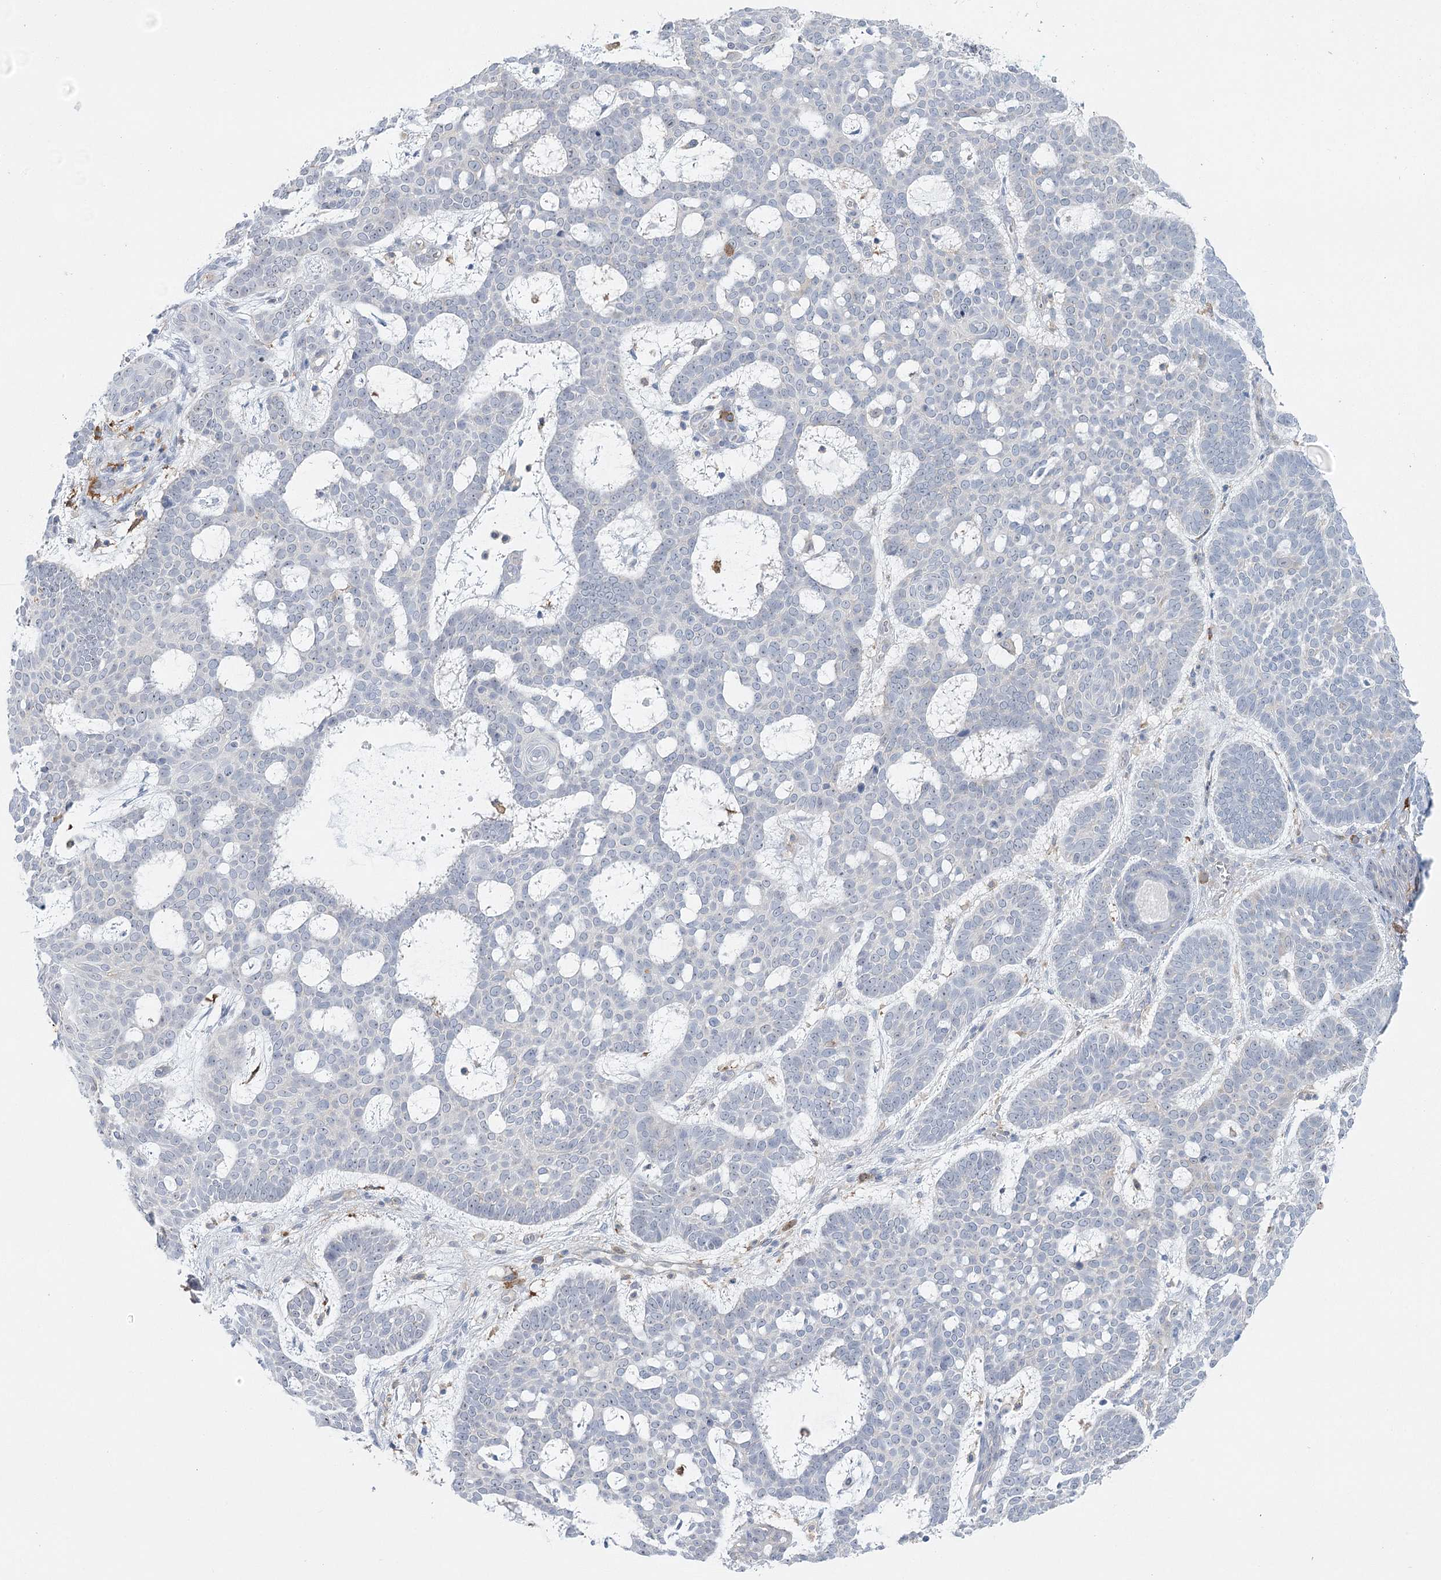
{"staining": {"intensity": "negative", "quantity": "none", "location": "none"}, "tissue": "skin cancer", "cell_type": "Tumor cells", "image_type": "cancer", "snomed": [{"axis": "morphology", "description": "Basal cell carcinoma"}, {"axis": "topography", "description": "Skin"}], "caption": "The immunohistochemistry image has no significant positivity in tumor cells of skin cancer tissue.", "gene": "CCDC88A", "patient": {"sex": "male", "age": 85}}